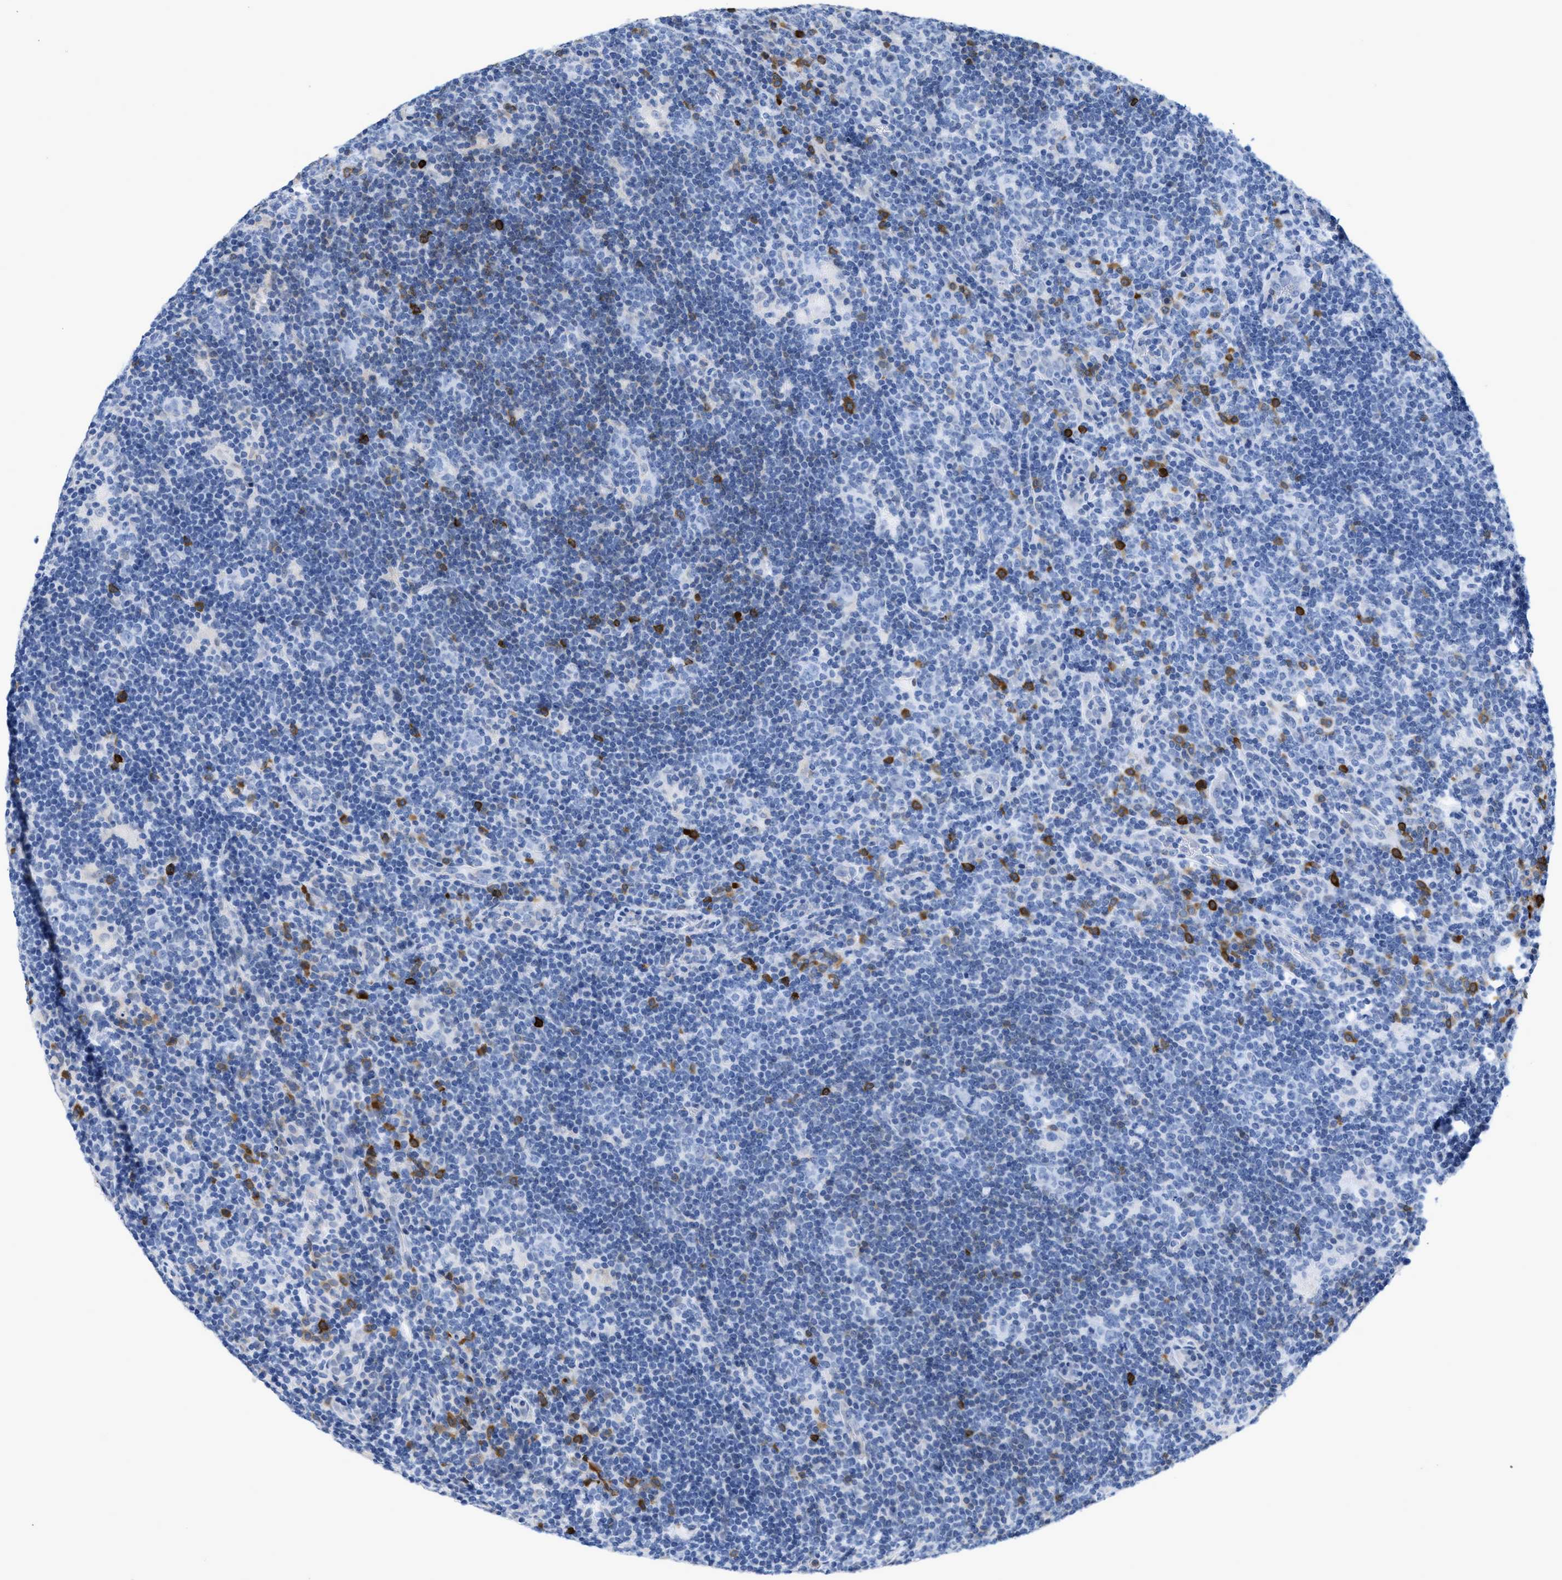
{"staining": {"intensity": "negative", "quantity": "none", "location": "none"}, "tissue": "lymphoma", "cell_type": "Tumor cells", "image_type": "cancer", "snomed": [{"axis": "morphology", "description": "Hodgkin's disease, NOS"}, {"axis": "topography", "description": "Lymph node"}], "caption": "Photomicrograph shows no significant protein staining in tumor cells of Hodgkin's disease.", "gene": "CRYM", "patient": {"sex": "female", "age": 57}}